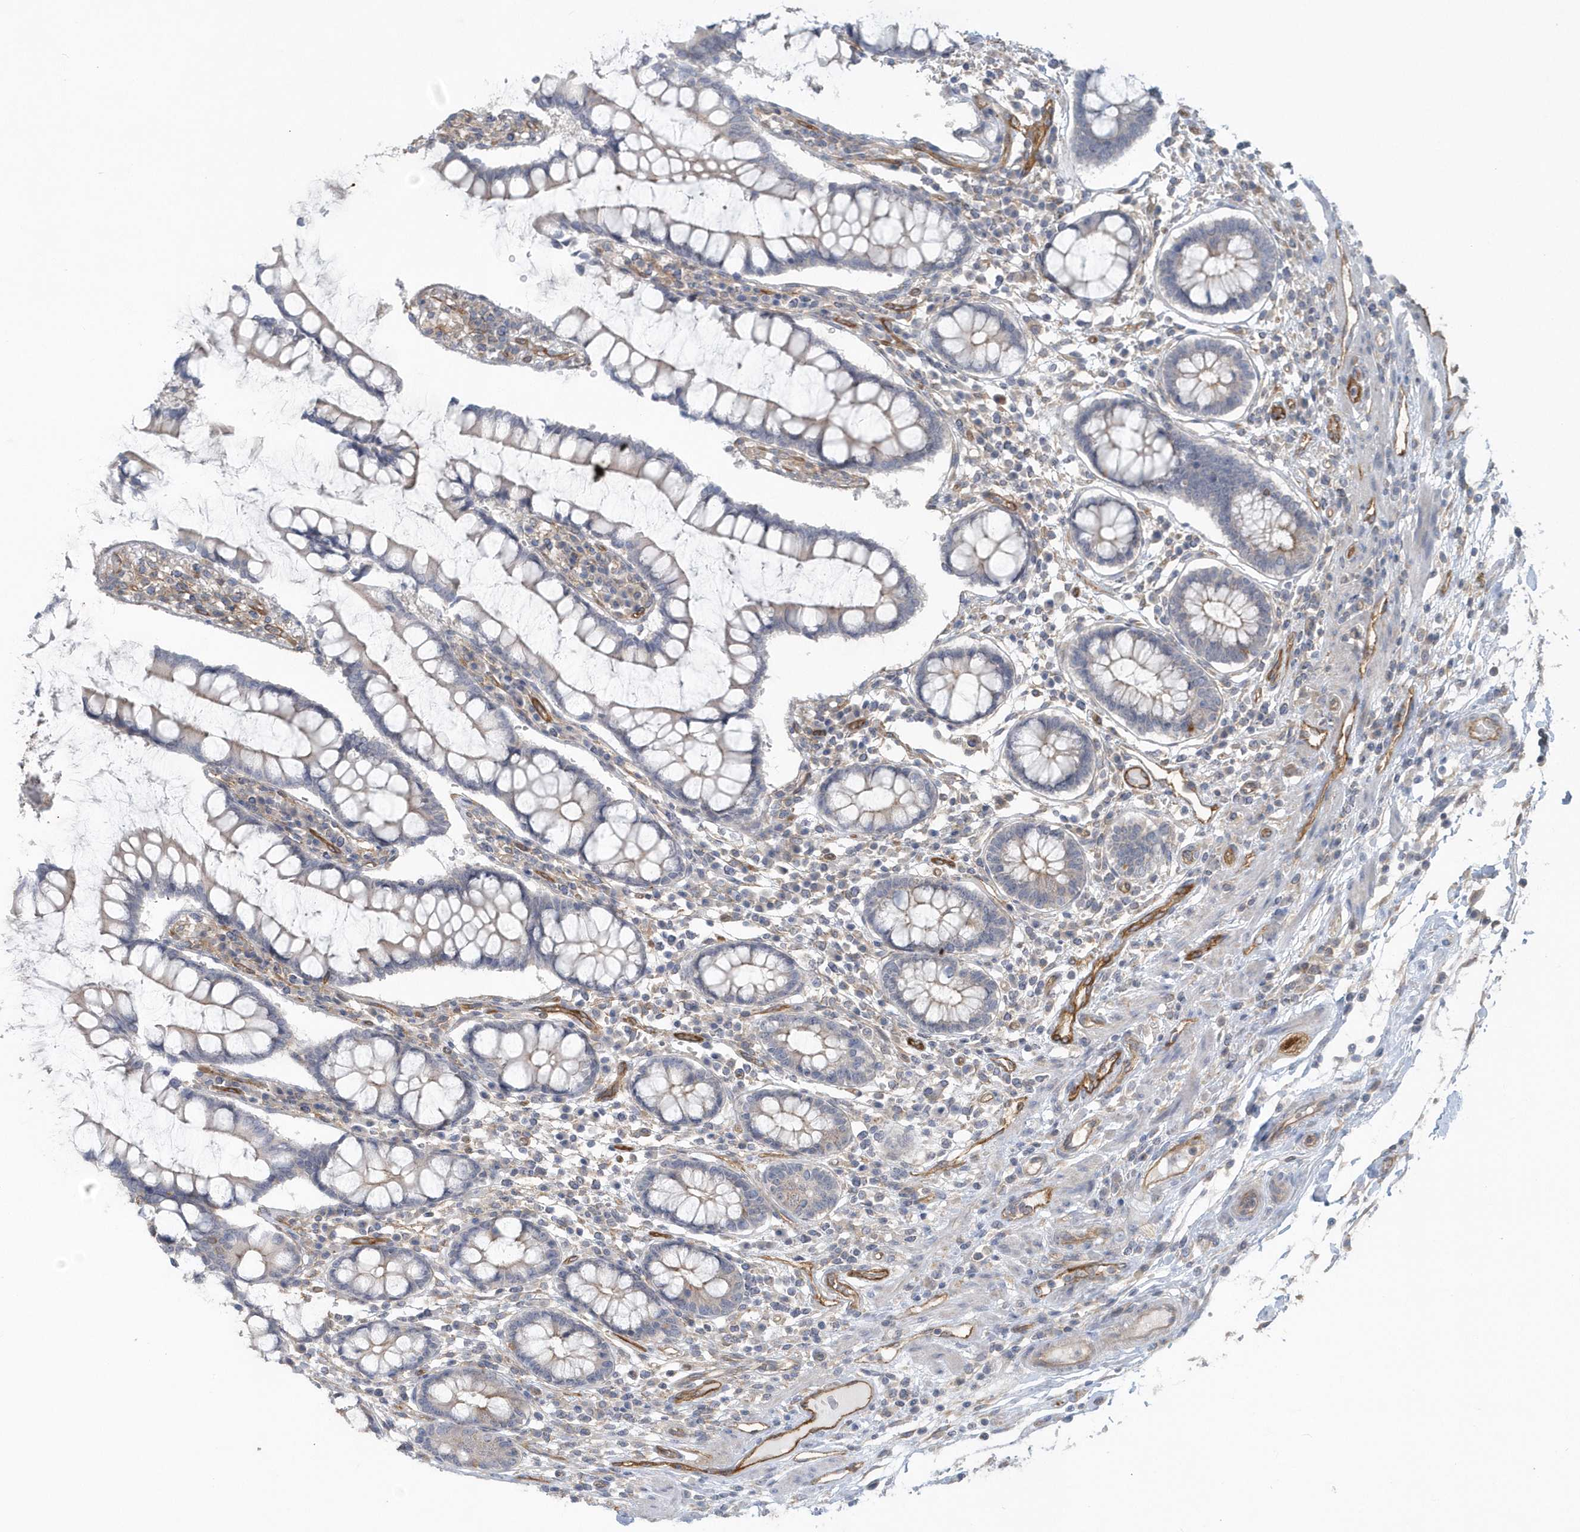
{"staining": {"intensity": "moderate", "quantity": ">75%", "location": "cytoplasmic/membranous"}, "tissue": "colon", "cell_type": "Endothelial cells", "image_type": "normal", "snomed": [{"axis": "morphology", "description": "Normal tissue, NOS"}, {"axis": "topography", "description": "Colon"}], "caption": "Colon was stained to show a protein in brown. There is medium levels of moderate cytoplasmic/membranous positivity in approximately >75% of endothelial cells. Nuclei are stained in blue.", "gene": "RAI14", "patient": {"sex": "female", "age": 79}}